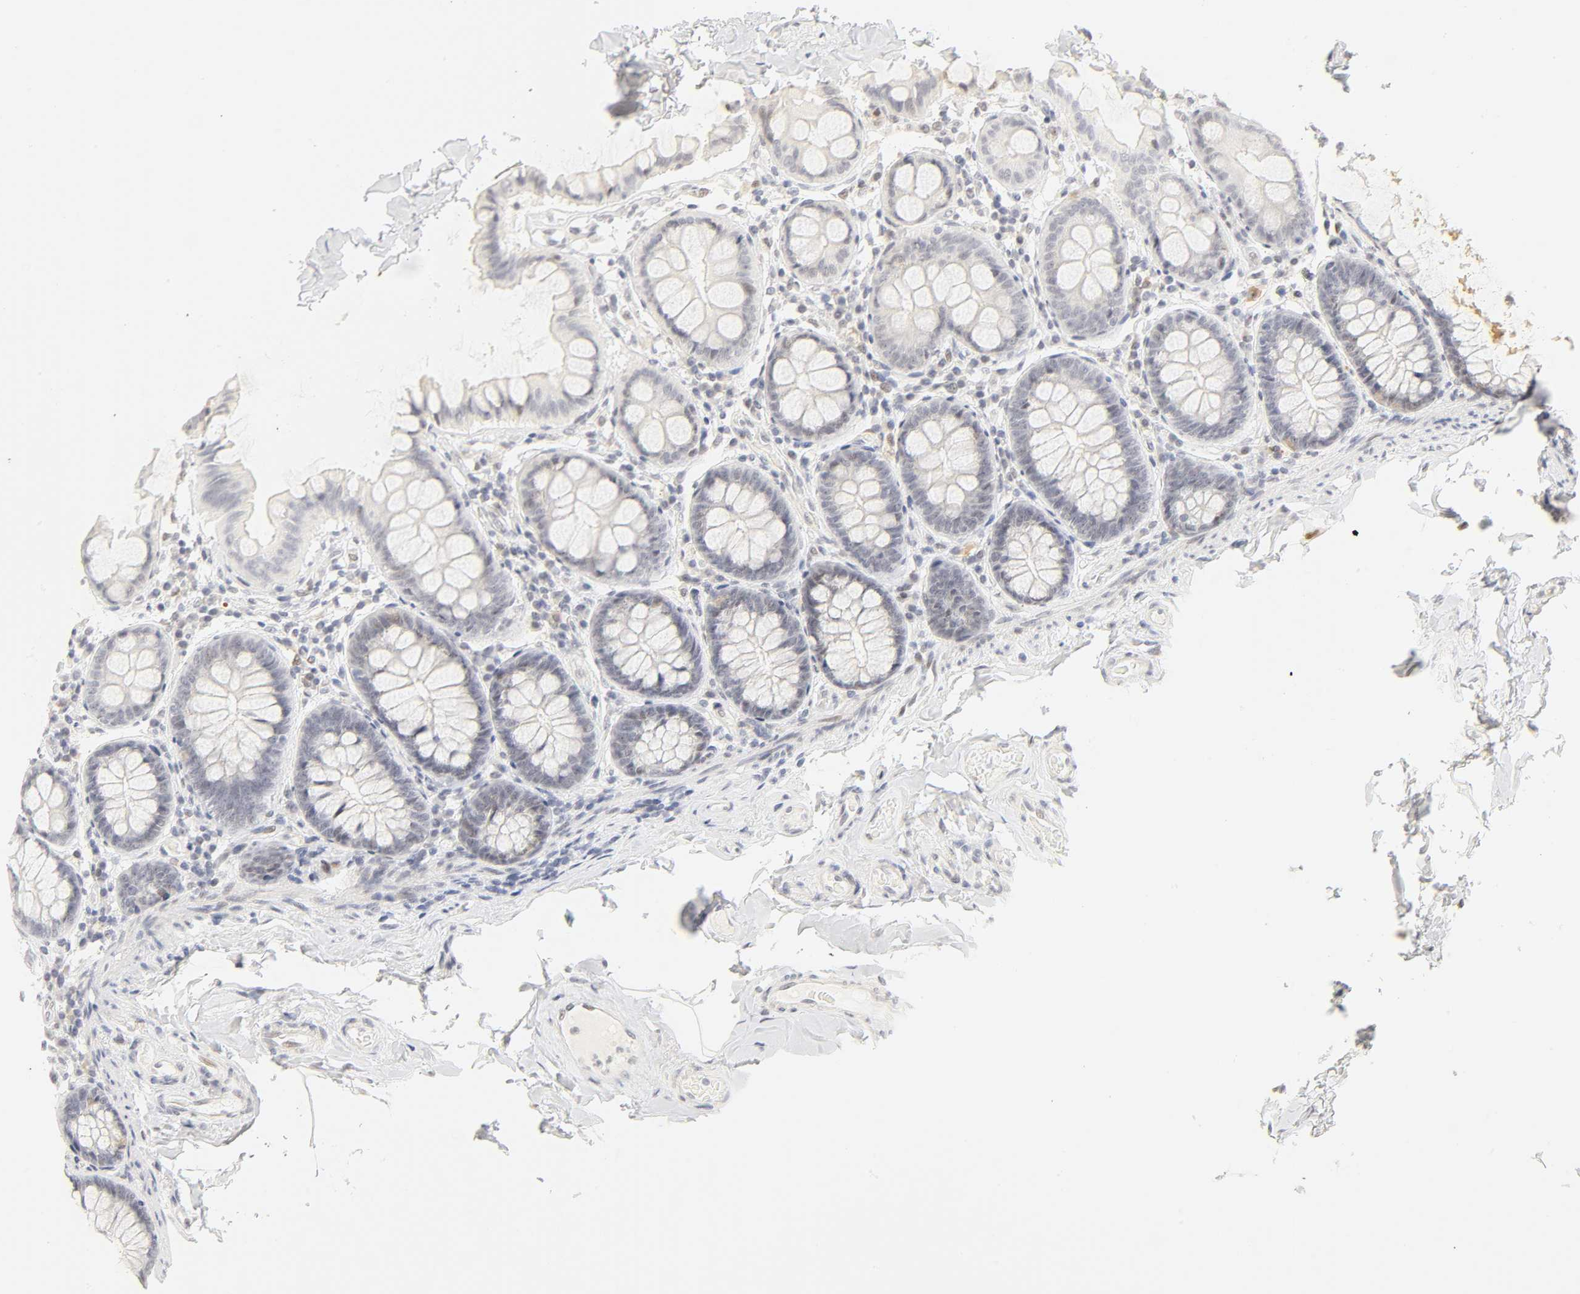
{"staining": {"intensity": "negative", "quantity": "none", "location": "none"}, "tissue": "colon", "cell_type": "Endothelial cells", "image_type": "normal", "snomed": [{"axis": "morphology", "description": "Normal tissue, NOS"}, {"axis": "topography", "description": "Colon"}], "caption": "Endothelial cells are negative for protein expression in benign human colon. (Brightfield microscopy of DAB (3,3'-diaminobenzidine) IHC at high magnification).", "gene": "MNAT1", "patient": {"sex": "female", "age": 61}}